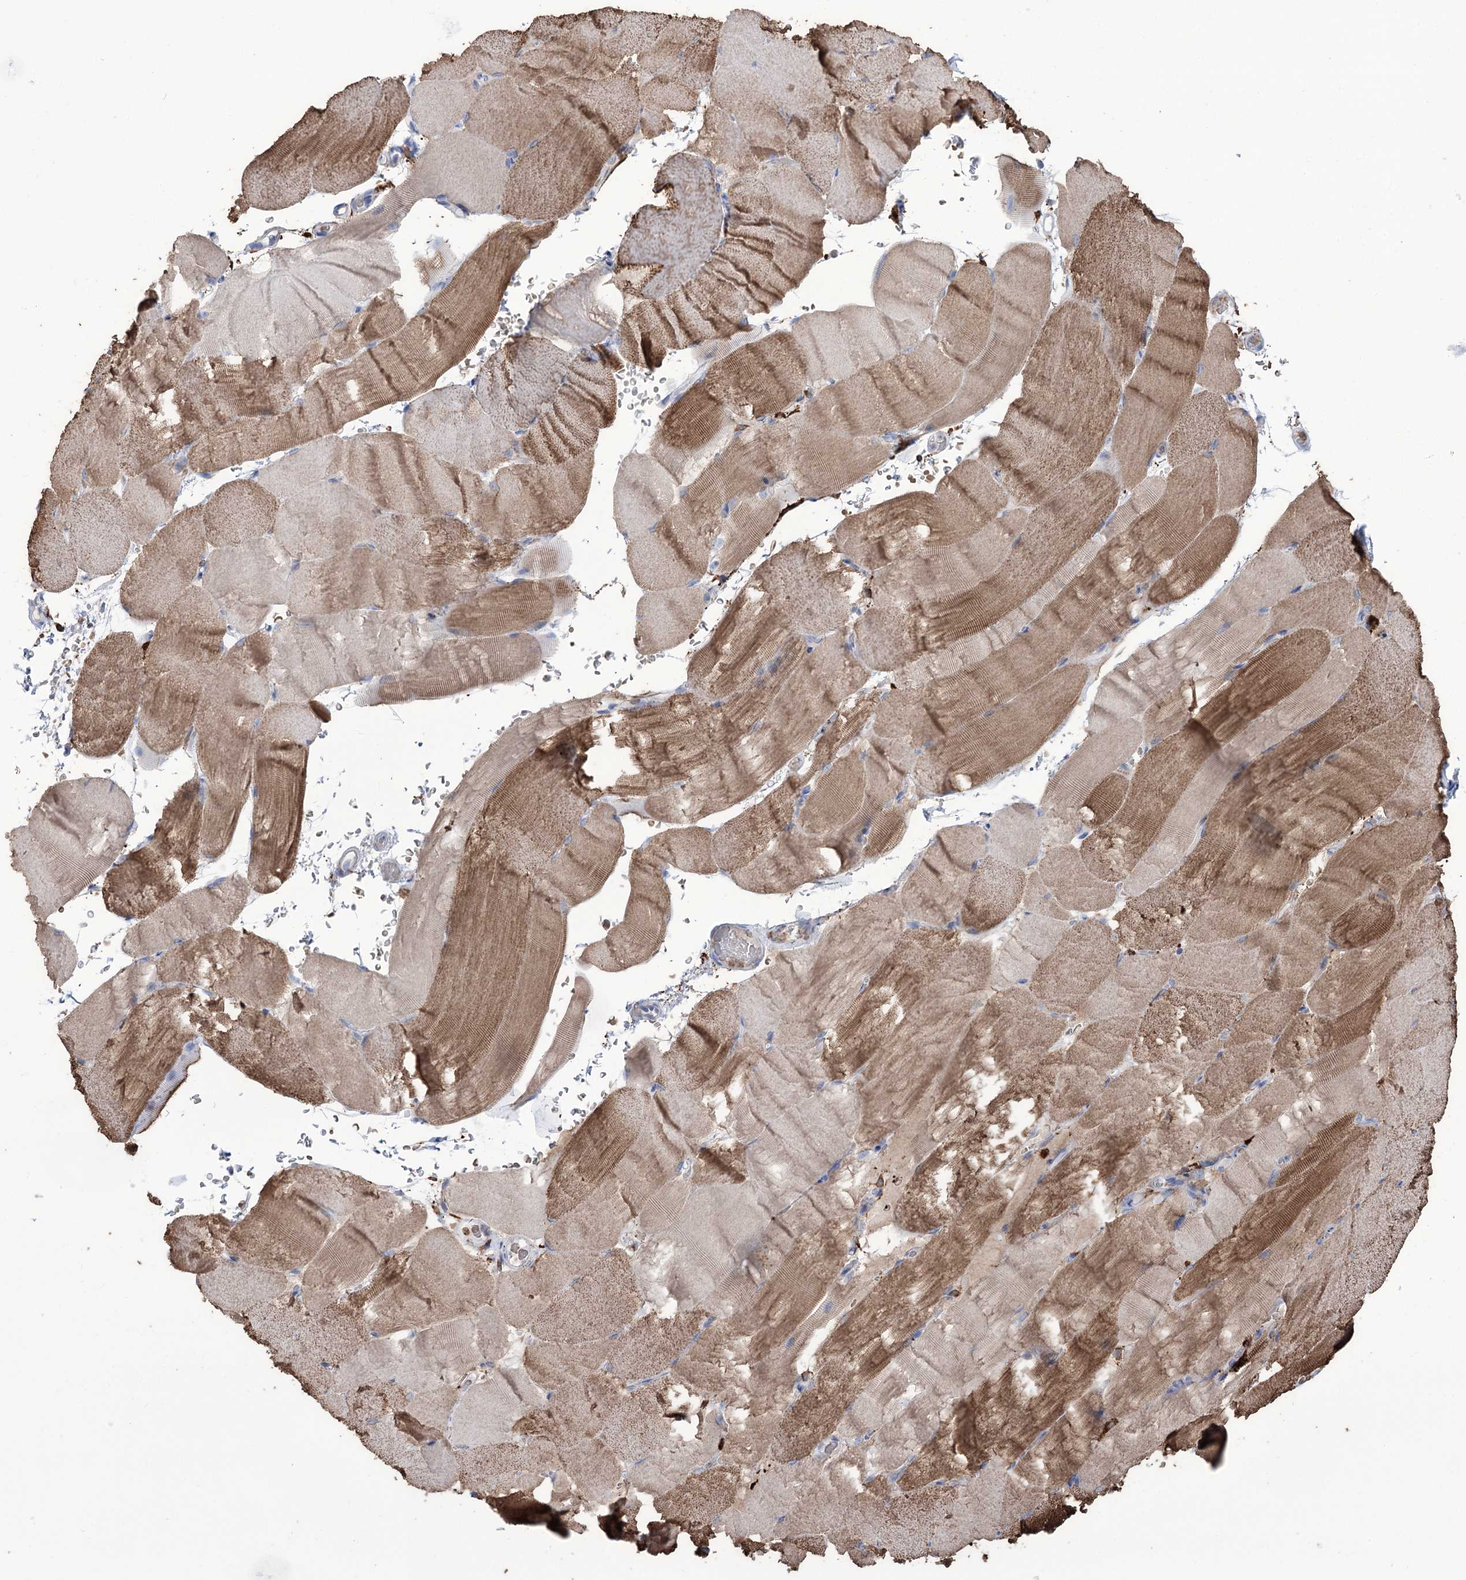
{"staining": {"intensity": "moderate", "quantity": "25%-75%", "location": "cytoplasmic/membranous"}, "tissue": "skeletal muscle", "cell_type": "Myocytes", "image_type": "normal", "snomed": [{"axis": "morphology", "description": "Normal tissue, NOS"}, {"axis": "topography", "description": "Skeletal muscle"}, {"axis": "topography", "description": "Parathyroid gland"}], "caption": "Immunohistochemical staining of benign human skeletal muscle reveals 25%-75% levels of moderate cytoplasmic/membranous protein staining in about 25%-75% of myocytes. (Stains: DAB in brown, nuclei in blue, Microscopy: brightfield microscopy at high magnification).", "gene": "ZNF622", "patient": {"sex": "female", "age": 37}}